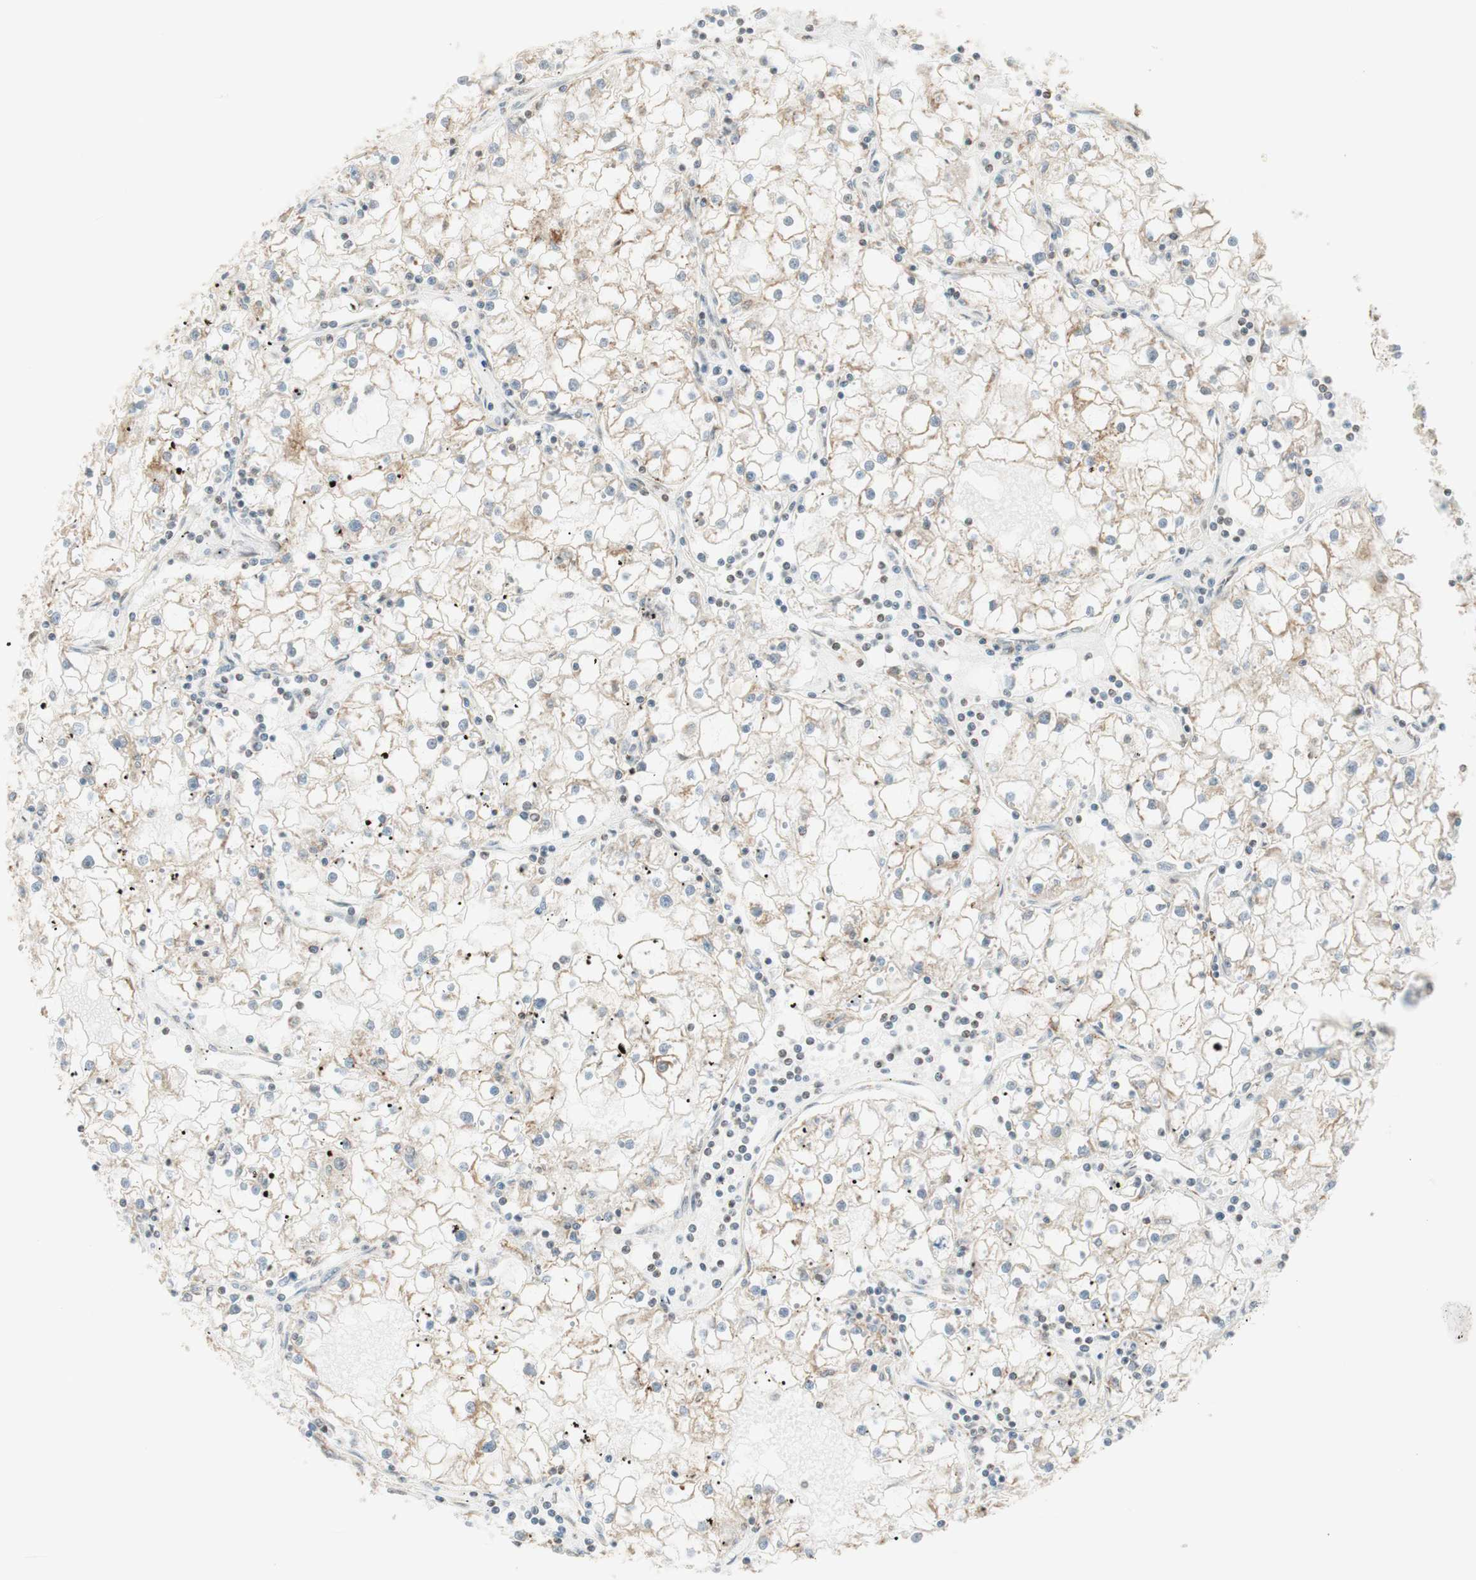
{"staining": {"intensity": "weak", "quantity": "25%-75%", "location": "cytoplasmic/membranous"}, "tissue": "renal cancer", "cell_type": "Tumor cells", "image_type": "cancer", "snomed": [{"axis": "morphology", "description": "Adenocarcinoma, NOS"}, {"axis": "topography", "description": "Kidney"}], "caption": "A brown stain labels weak cytoplasmic/membranous staining of a protein in renal cancer (adenocarcinoma) tumor cells. The protein is stained brown, and the nuclei are stained in blue (DAB (3,3'-diaminobenzidine) IHC with brightfield microscopy, high magnification).", "gene": "ZNF782", "patient": {"sex": "male", "age": 56}}